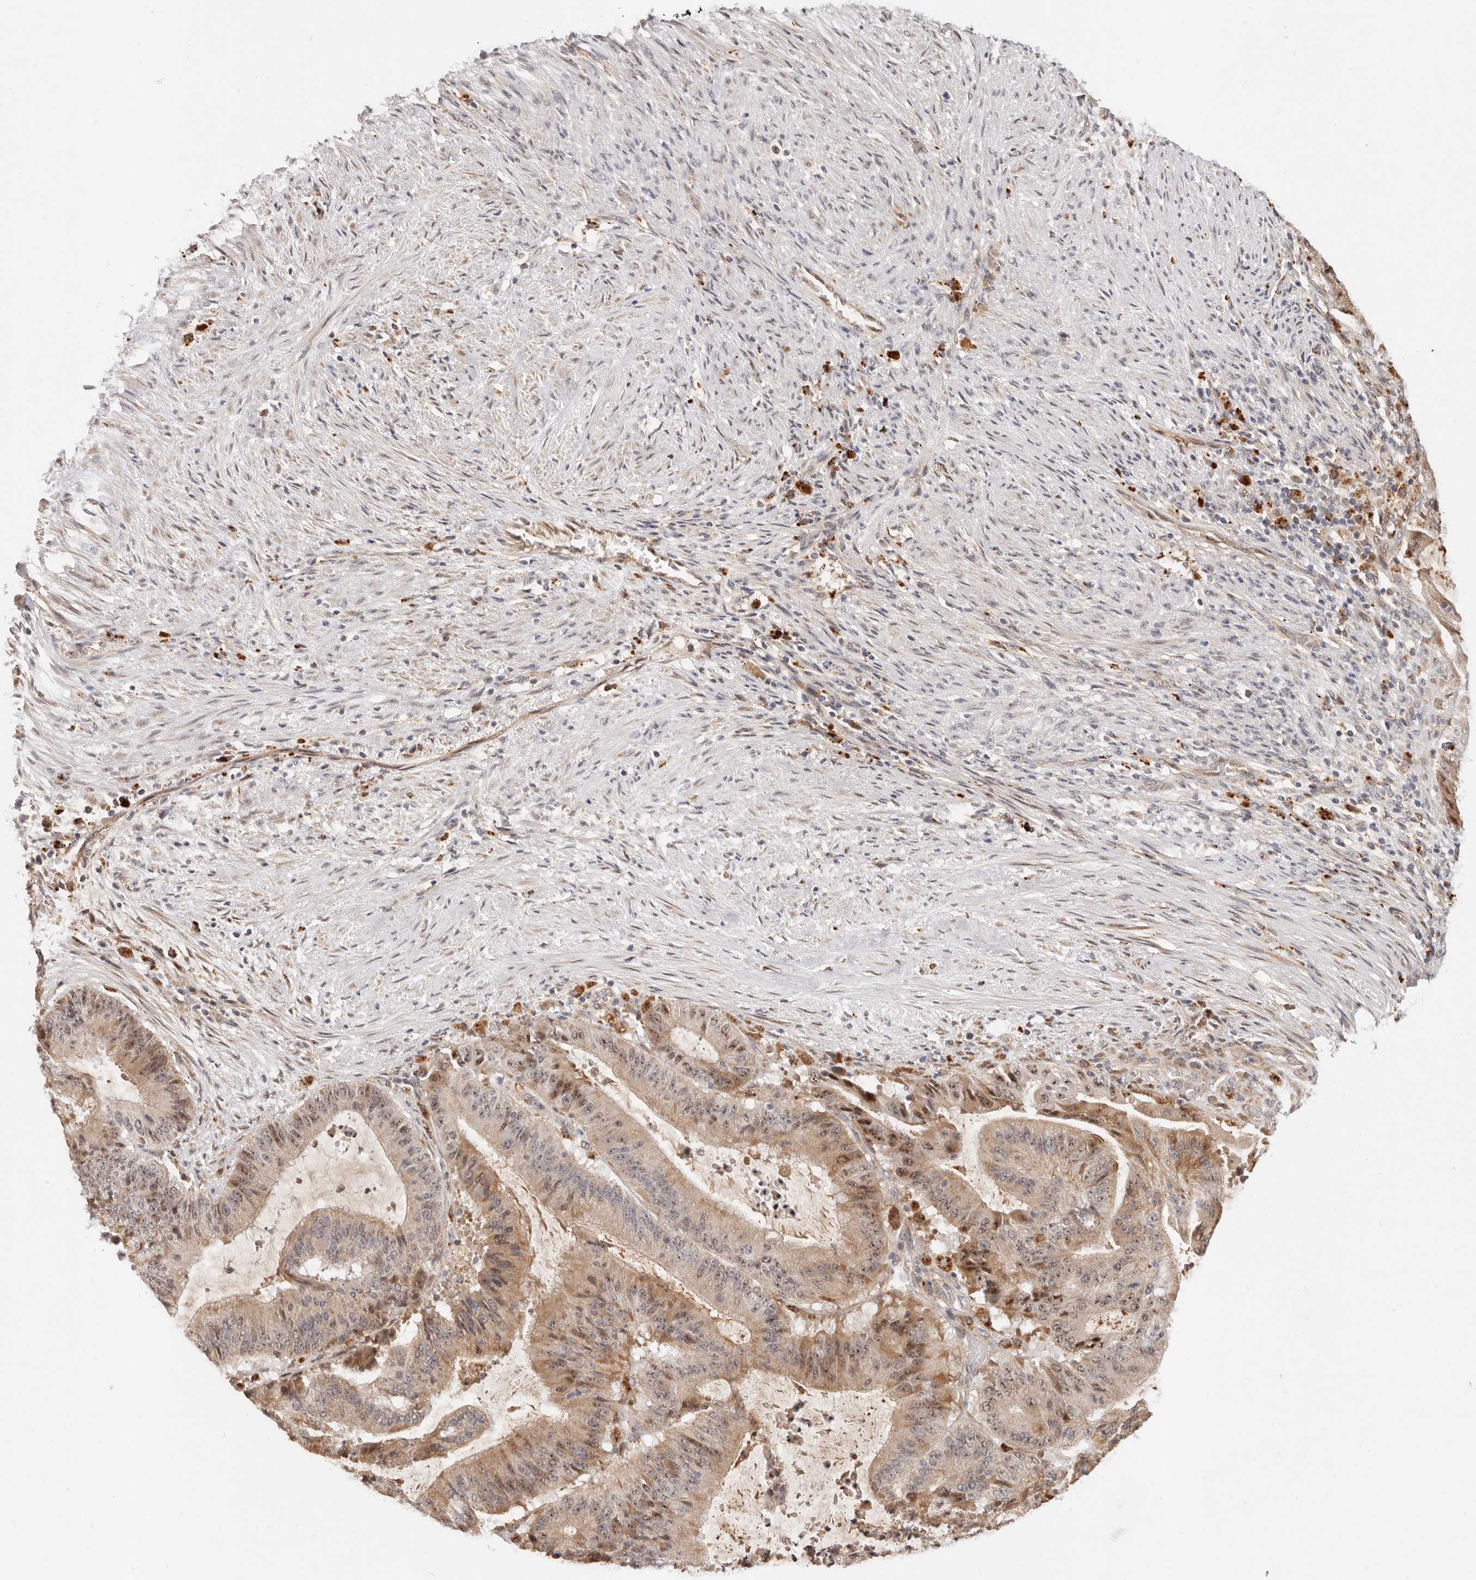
{"staining": {"intensity": "moderate", "quantity": "25%-75%", "location": "cytoplasmic/membranous,nuclear"}, "tissue": "liver cancer", "cell_type": "Tumor cells", "image_type": "cancer", "snomed": [{"axis": "morphology", "description": "Normal tissue, NOS"}, {"axis": "morphology", "description": "Cholangiocarcinoma"}, {"axis": "topography", "description": "Liver"}, {"axis": "topography", "description": "Peripheral nerve tissue"}], "caption": "Immunohistochemistry of human liver cholangiocarcinoma shows medium levels of moderate cytoplasmic/membranous and nuclear staining in approximately 25%-75% of tumor cells.", "gene": "ZRANB1", "patient": {"sex": "female", "age": 73}}